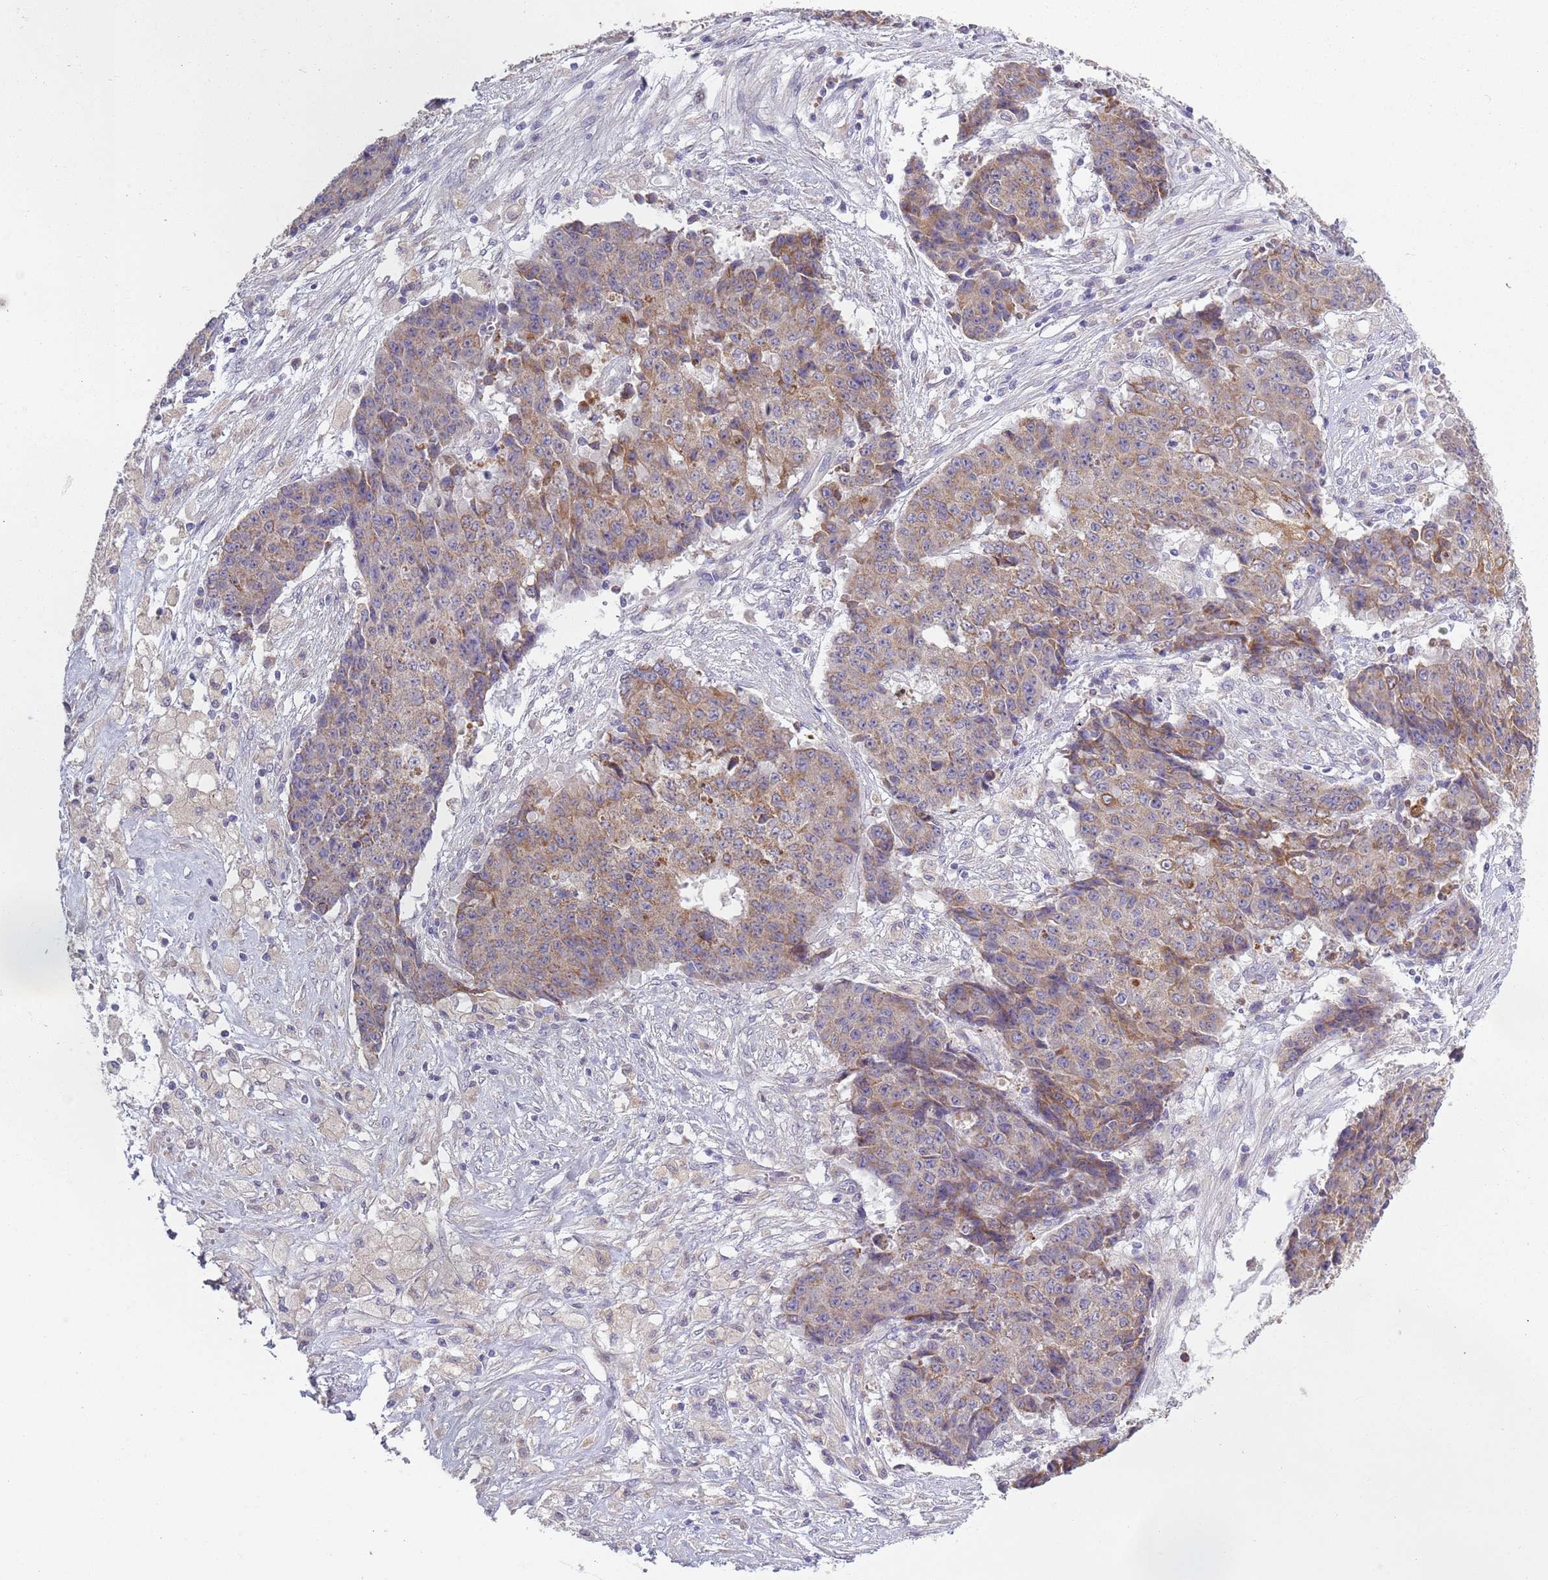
{"staining": {"intensity": "moderate", "quantity": "25%-75%", "location": "cytoplasmic/membranous"}, "tissue": "ovarian cancer", "cell_type": "Tumor cells", "image_type": "cancer", "snomed": [{"axis": "morphology", "description": "Carcinoma, endometroid"}, {"axis": "topography", "description": "Ovary"}], "caption": "Immunohistochemistry photomicrograph of neoplastic tissue: endometroid carcinoma (ovarian) stained using IHC displays medium levels of moderate protein expression localized specifically in the cytoplasmic/membranous of tumor cells, appearing as a cytoplasmic/membranous brown color.", "gene": "COQ5", "patient": {"sex": "female", "age": 42}}